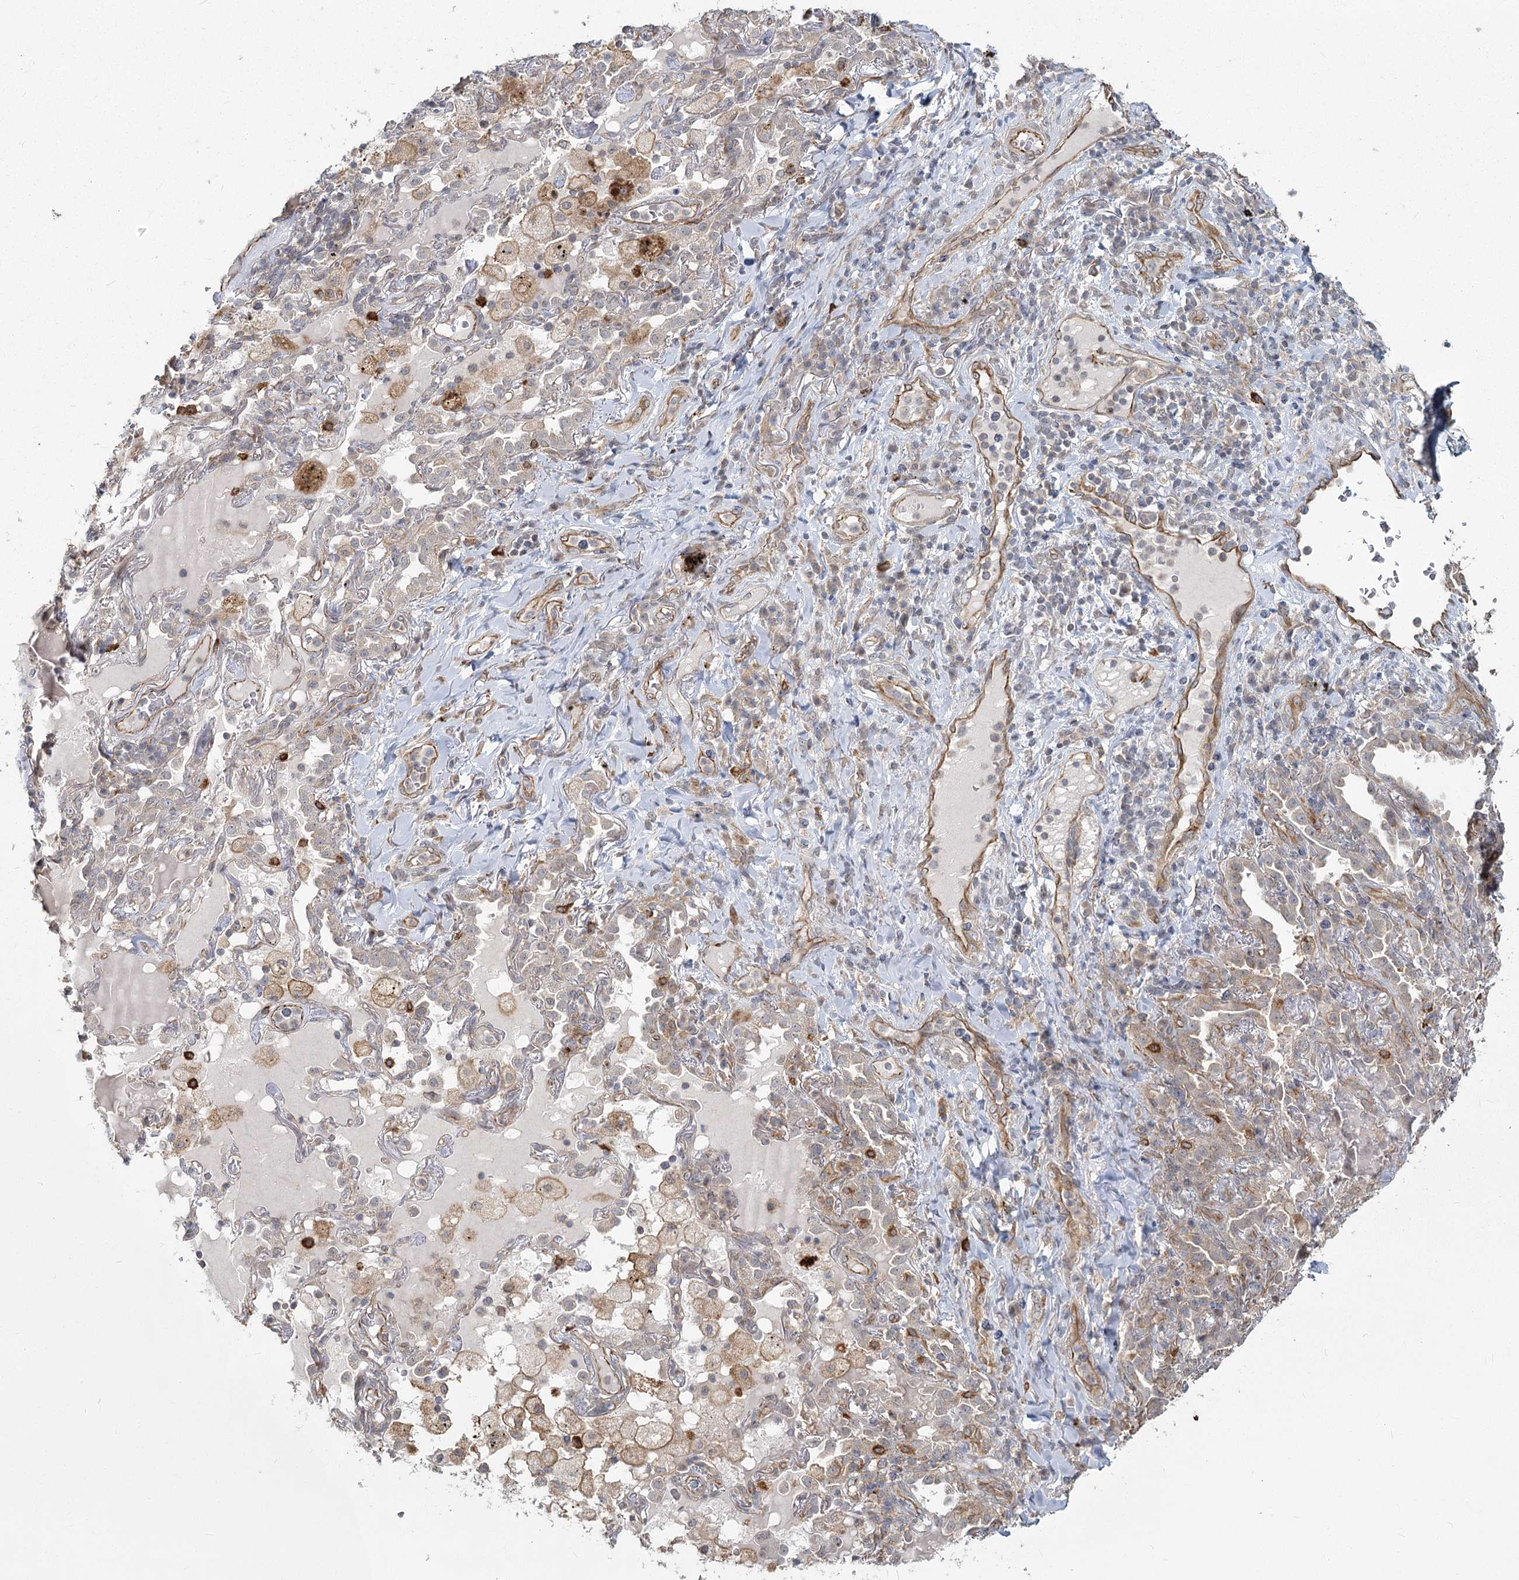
{"staining": {"intensity": "weak", "quantity": "<25%", "location": "cytoplasmic/membranous"}, "tissue": "lung cancer", "cell_type": "Tumor cells", "image_type": "cancer", "snomed": [{"axis": "morphology", "description": "Squamous cell carcinoma, NOS"}, {"axis": "topography", "description": "Lung"}], "caption": "Immunohistochemical staining of human lung cancer (squamous cell carcinoma) reveals no significant expression in tumor cells.", "gene": "AP2M1", "patient": {"sex": "female", "age": 63}}